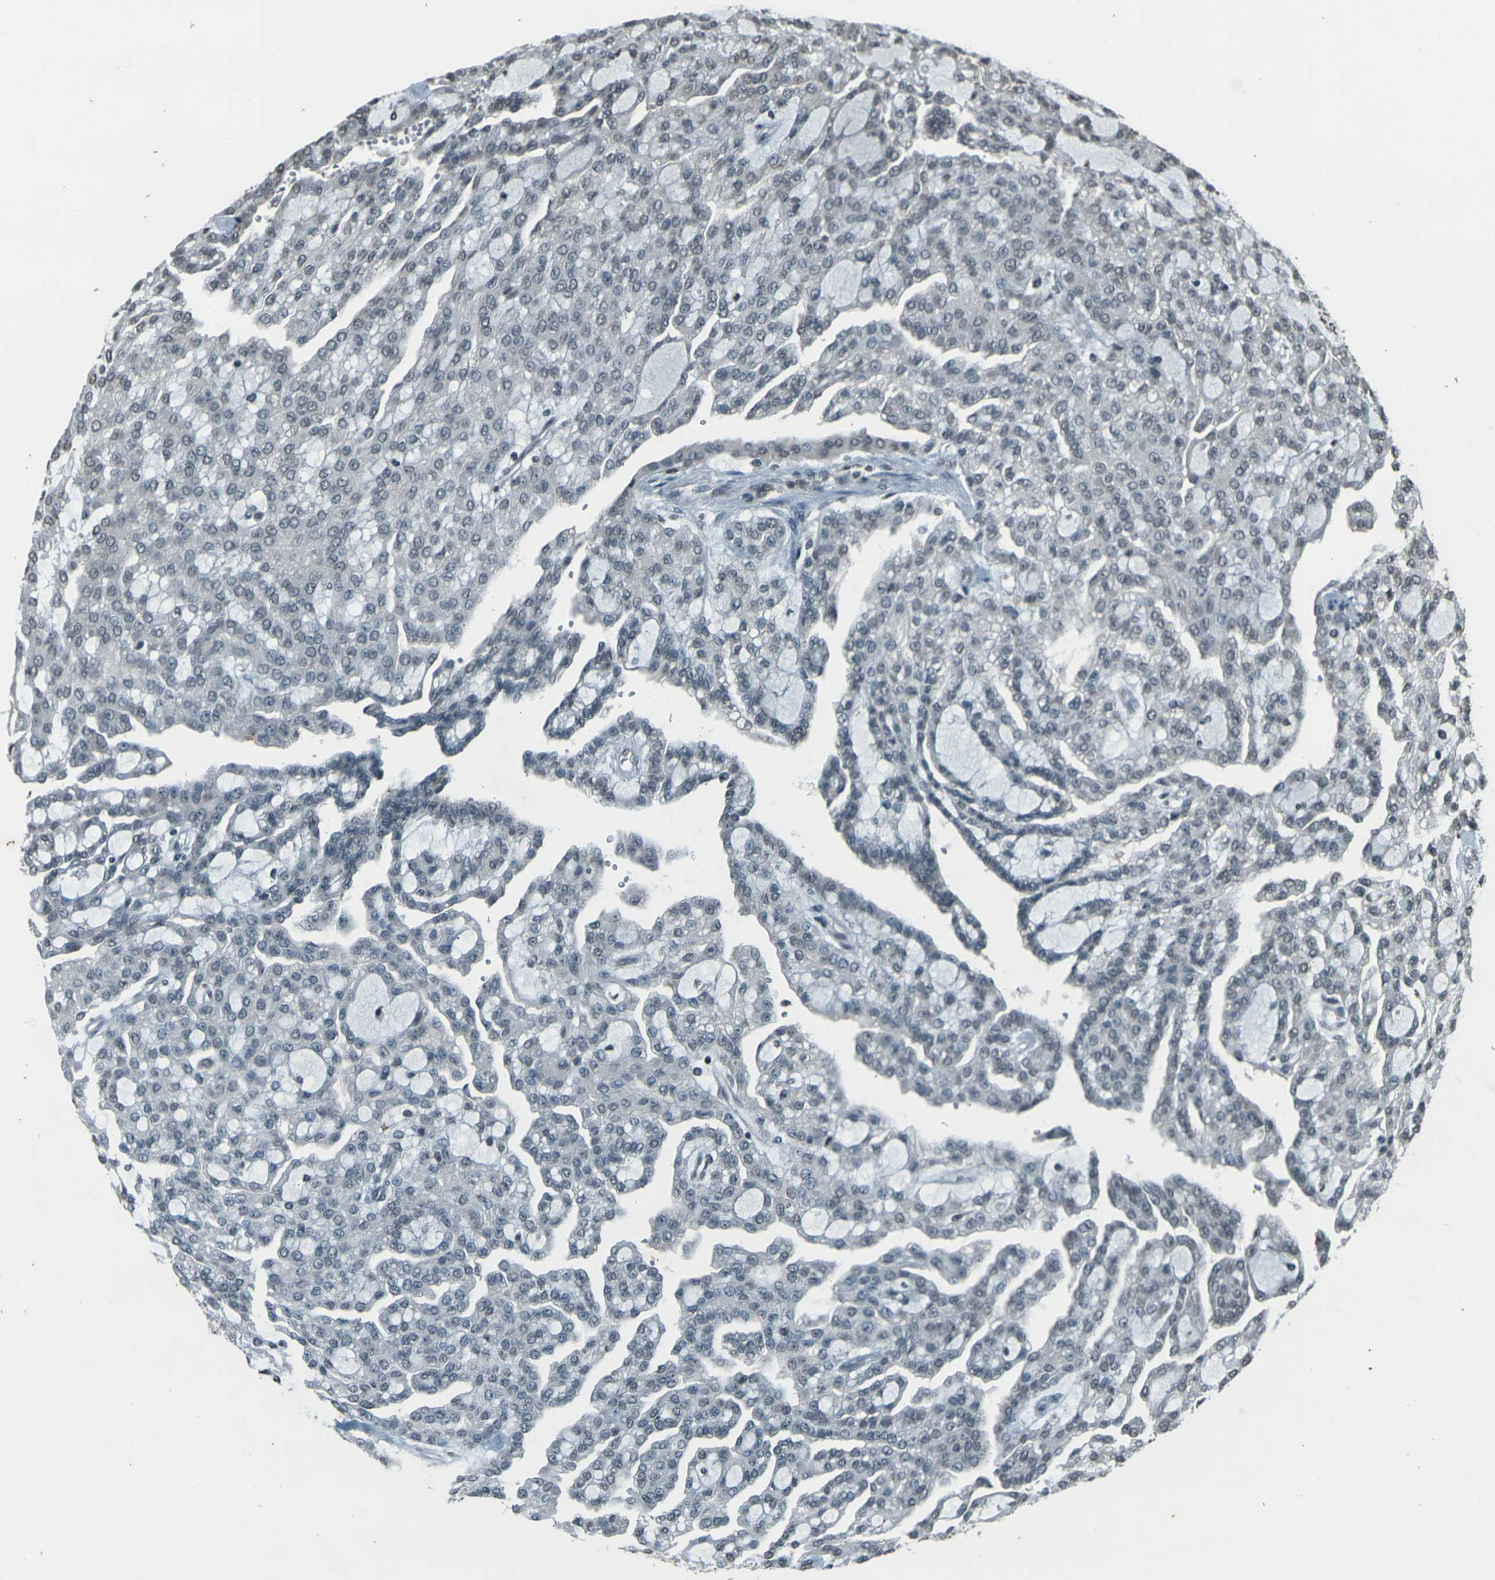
{"staining": {"intensity": "negative", "quantity": "none", "location": "none"}, "tissue": "renal cancer", "cell_type": "Tumor cells", "image_type": "cancer", "snomed": [{"axis": "morphology", "description": "Adenocarcinoma, NOS"}, {"axis": "topography", "description": "Kidney"}], "caption": "Histopathology image shows no significant protein staining in tumor cells of adenocarcinoma (renal).", "gene": "PRPF8", "patient": {"sex": "male", "age": 63}}